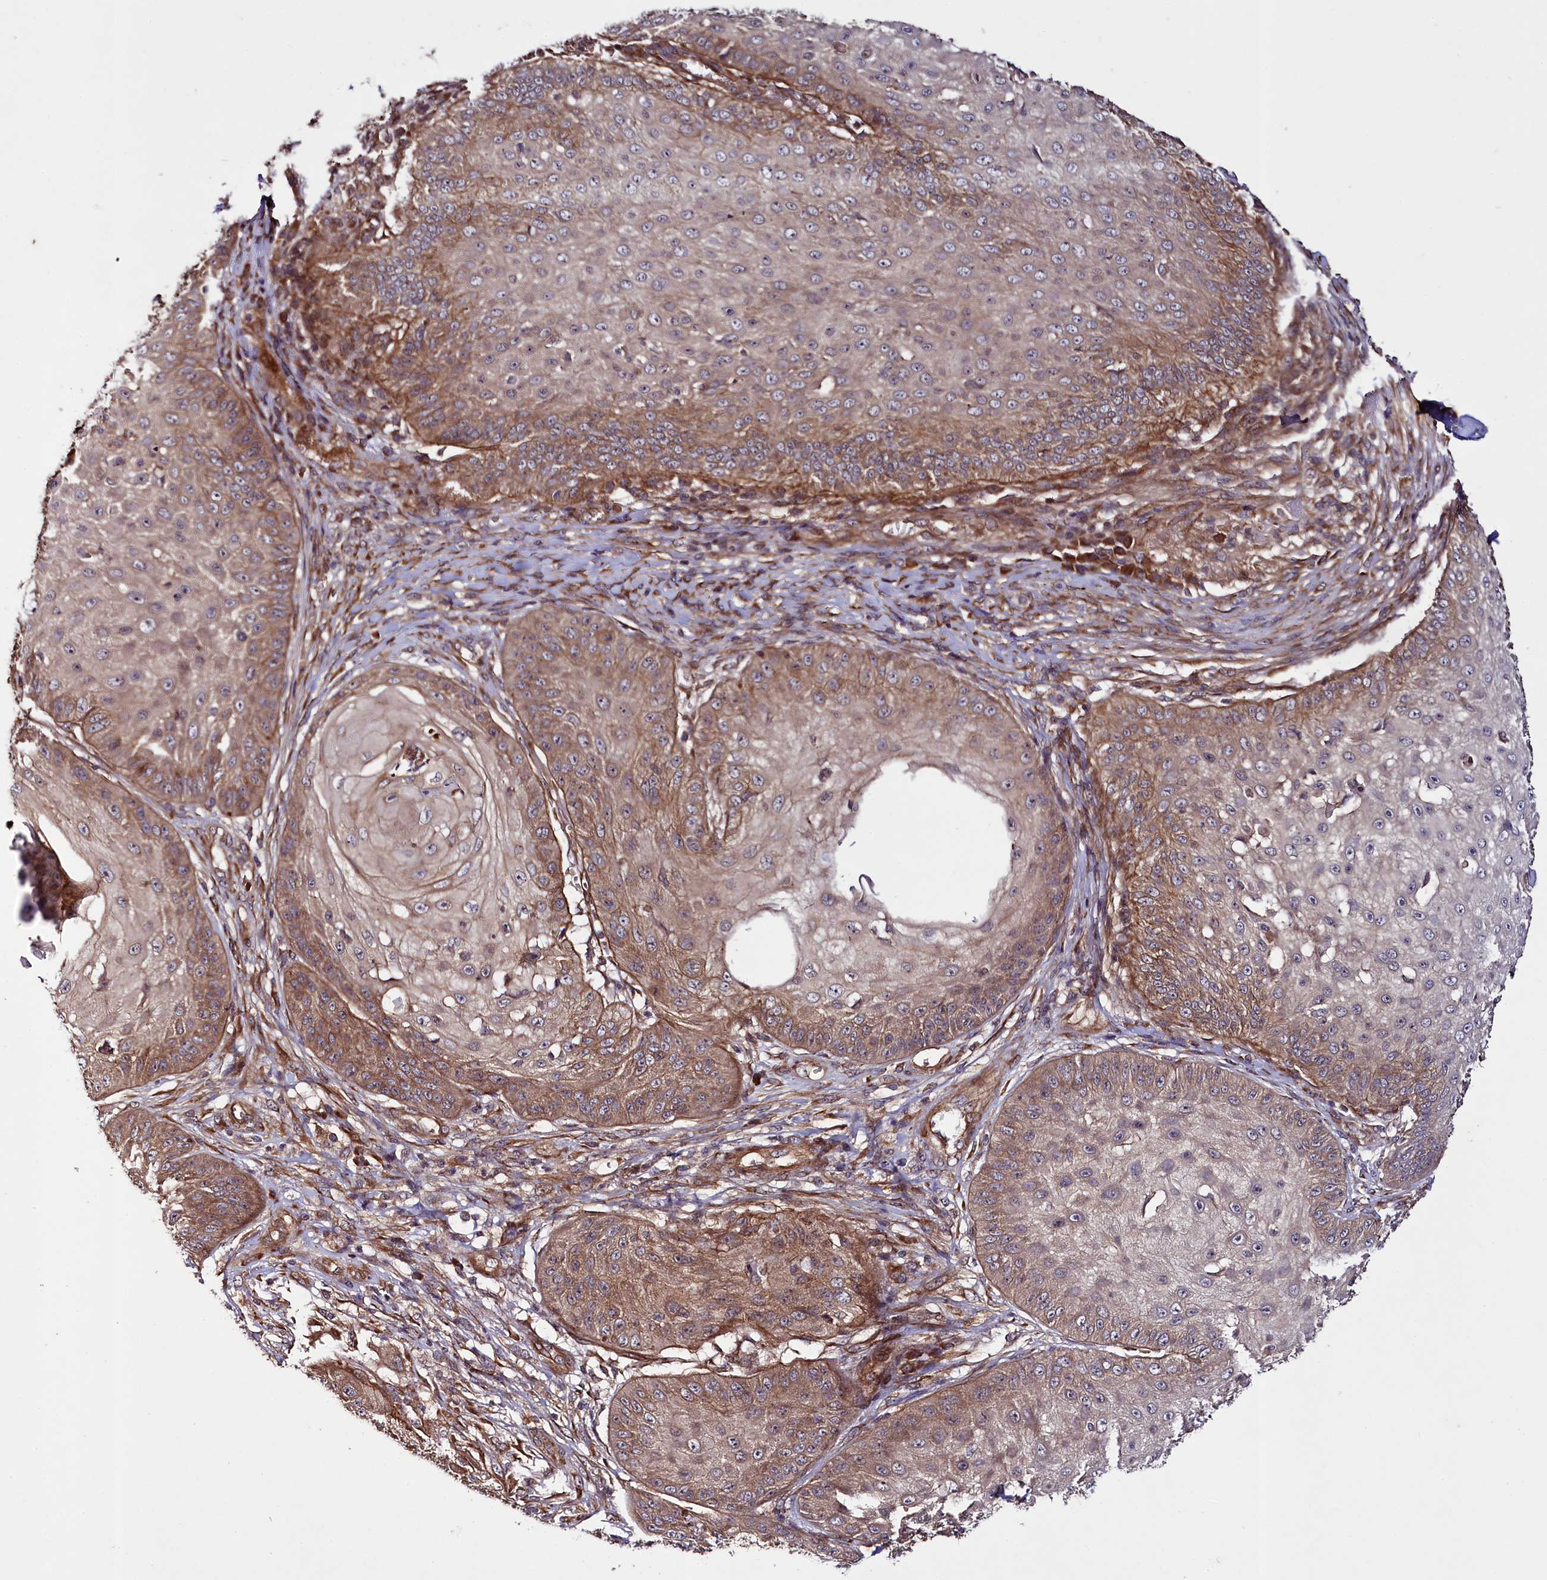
{"staining": {"intensity": "moderate", "quantity": "25%-75%", "location": "cytoplasmic/membranous"}, "tissue": "skin cancer", "cell_type": "Tumor cells", "image_type": "cancer", "snomed": [{"axis": "morphology", "description": "Squamous cell carcinoma, NOS"}, {"axis": "topography", "description": "Skin"}], "caption": "A photomicrograph of skin squamous cell carcinoma stained for a protein reveals moderate cytoplasmic/membranous brown staining in tumor cells.", "gene": "CCDC102A", "patient": {"sex": "male", "age": 70}}